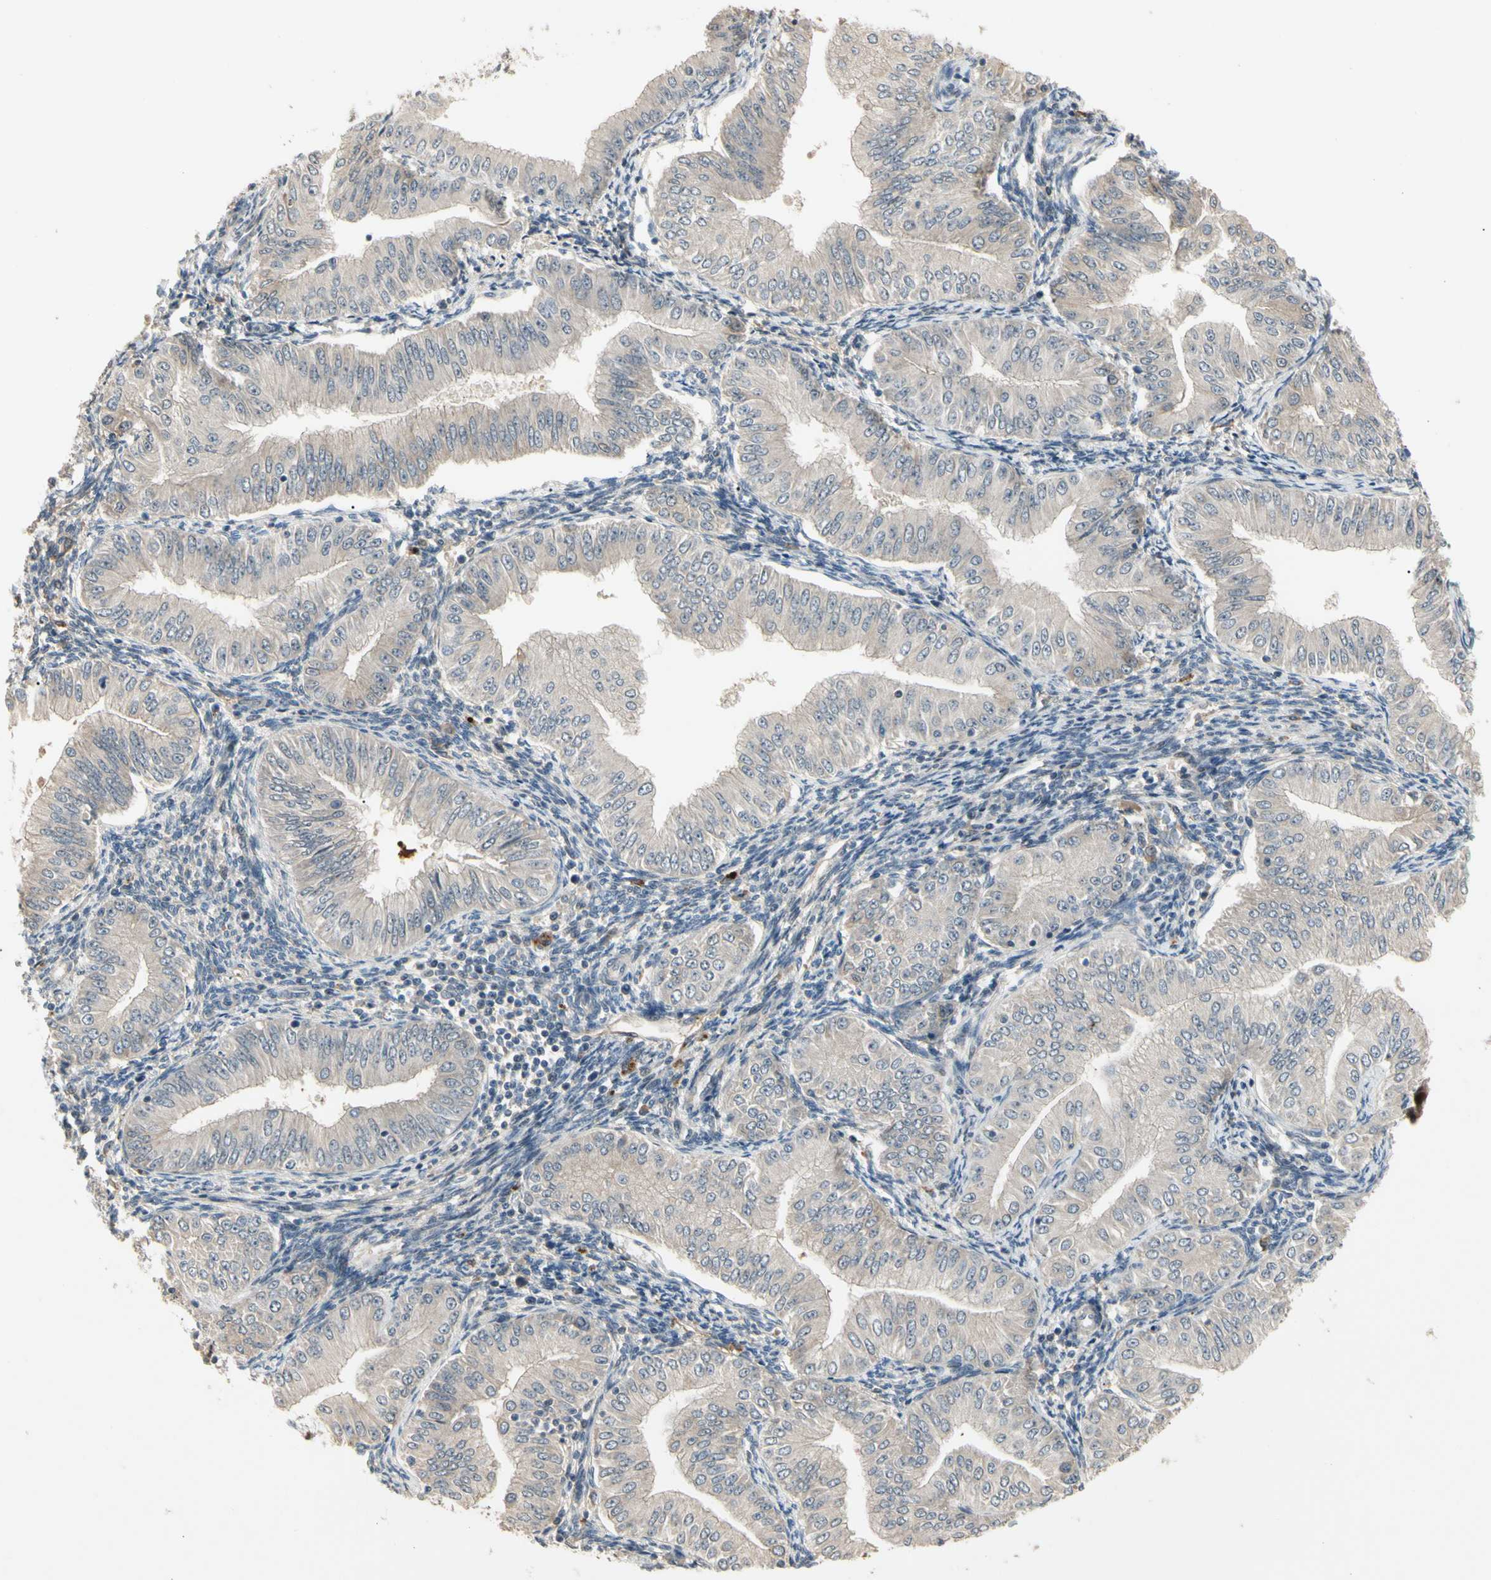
{"staining": {"intensity": "weak", "quantity": "<25%", "location": "cytoplasmic/membranous"}, "tissue": "endometrial cancer", "cell_type": "Tumor cells", "image_type": "cancer", "snomed": [{"axis": "morphology", "description": "Normal tissue, NOS"}, {"axis": "morphology", "description": "Adenocarcinoma, NOS"}, {"axis": "topography", "description": "Endometrium"}], "caption": "High magnification brightfield microscopy of endometrial cancer stained with DAB (brown) and counterstained with hematoxylin (blue): tumor cells show no significant staining. Brightfield microscopy of immunohistochemistry stained with DAB (3,3'-diaminobenzidine) (brown) and hematoxylin (blue), captured at high magnification.", "gene": "ATG4C", "patient": {"sex": "female", "age": 53}}